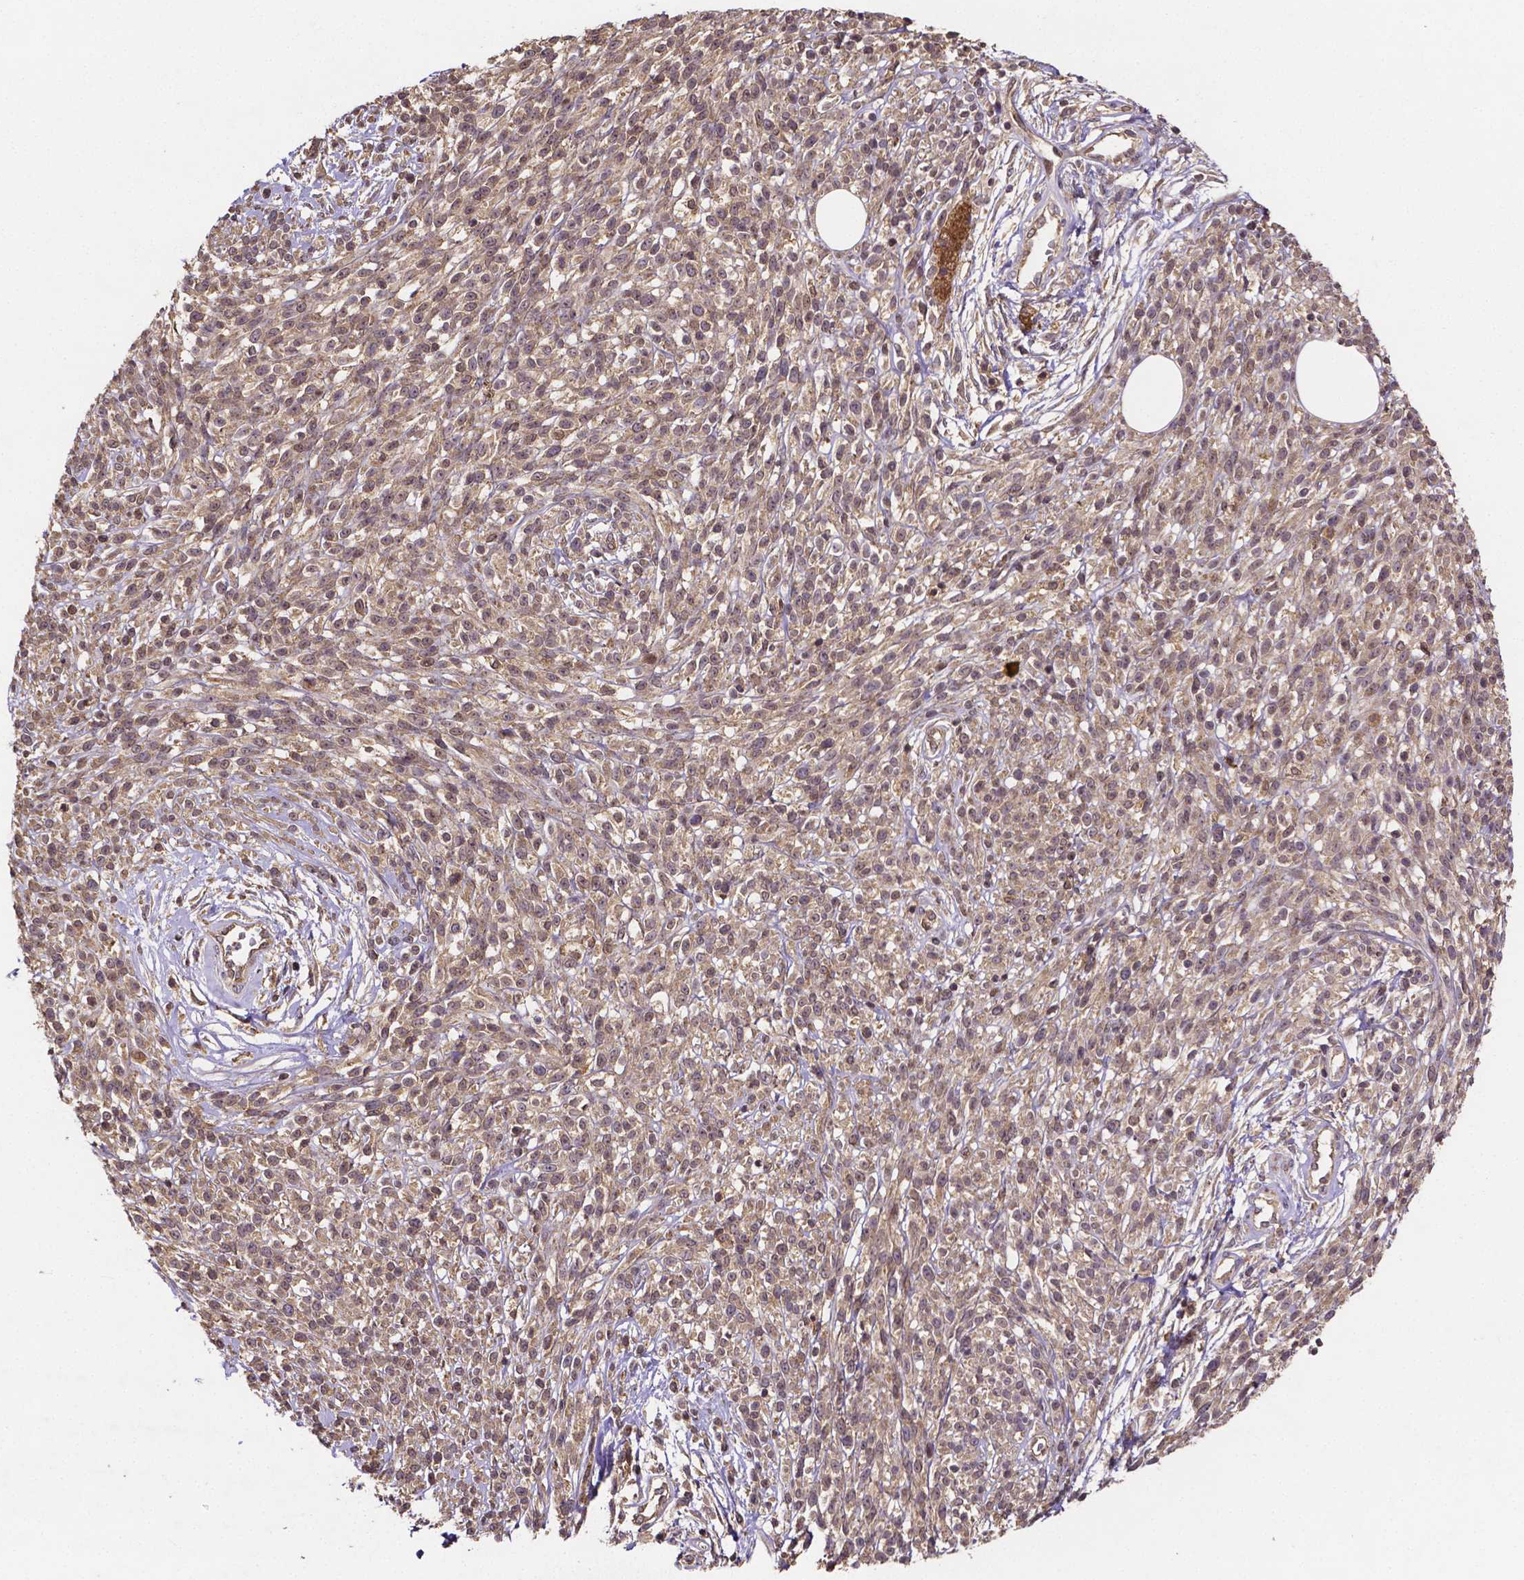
{"staining": {"intensity": "weak", "quantity": ">75%", "location": "cytoplasmic/membranous"}, "tissue": "melanoma", "cell_type": "Tumor cells", "image_type": "cancer", "snomed": [{"axis": "morphology", "description": "Malignant melanoma, NOS"}, {"axis": "topography", "description": "Skin"}, {"axis": "topography", "description": "Skin of trunk"}], "caption": "Human malignant melanoma stained with a brown dye shows weak cytoplasmic/membranous positive expression in about >75% of tumor cells.", "gene": "RNF123", "patient": {"sex": "male", "age": 74}}